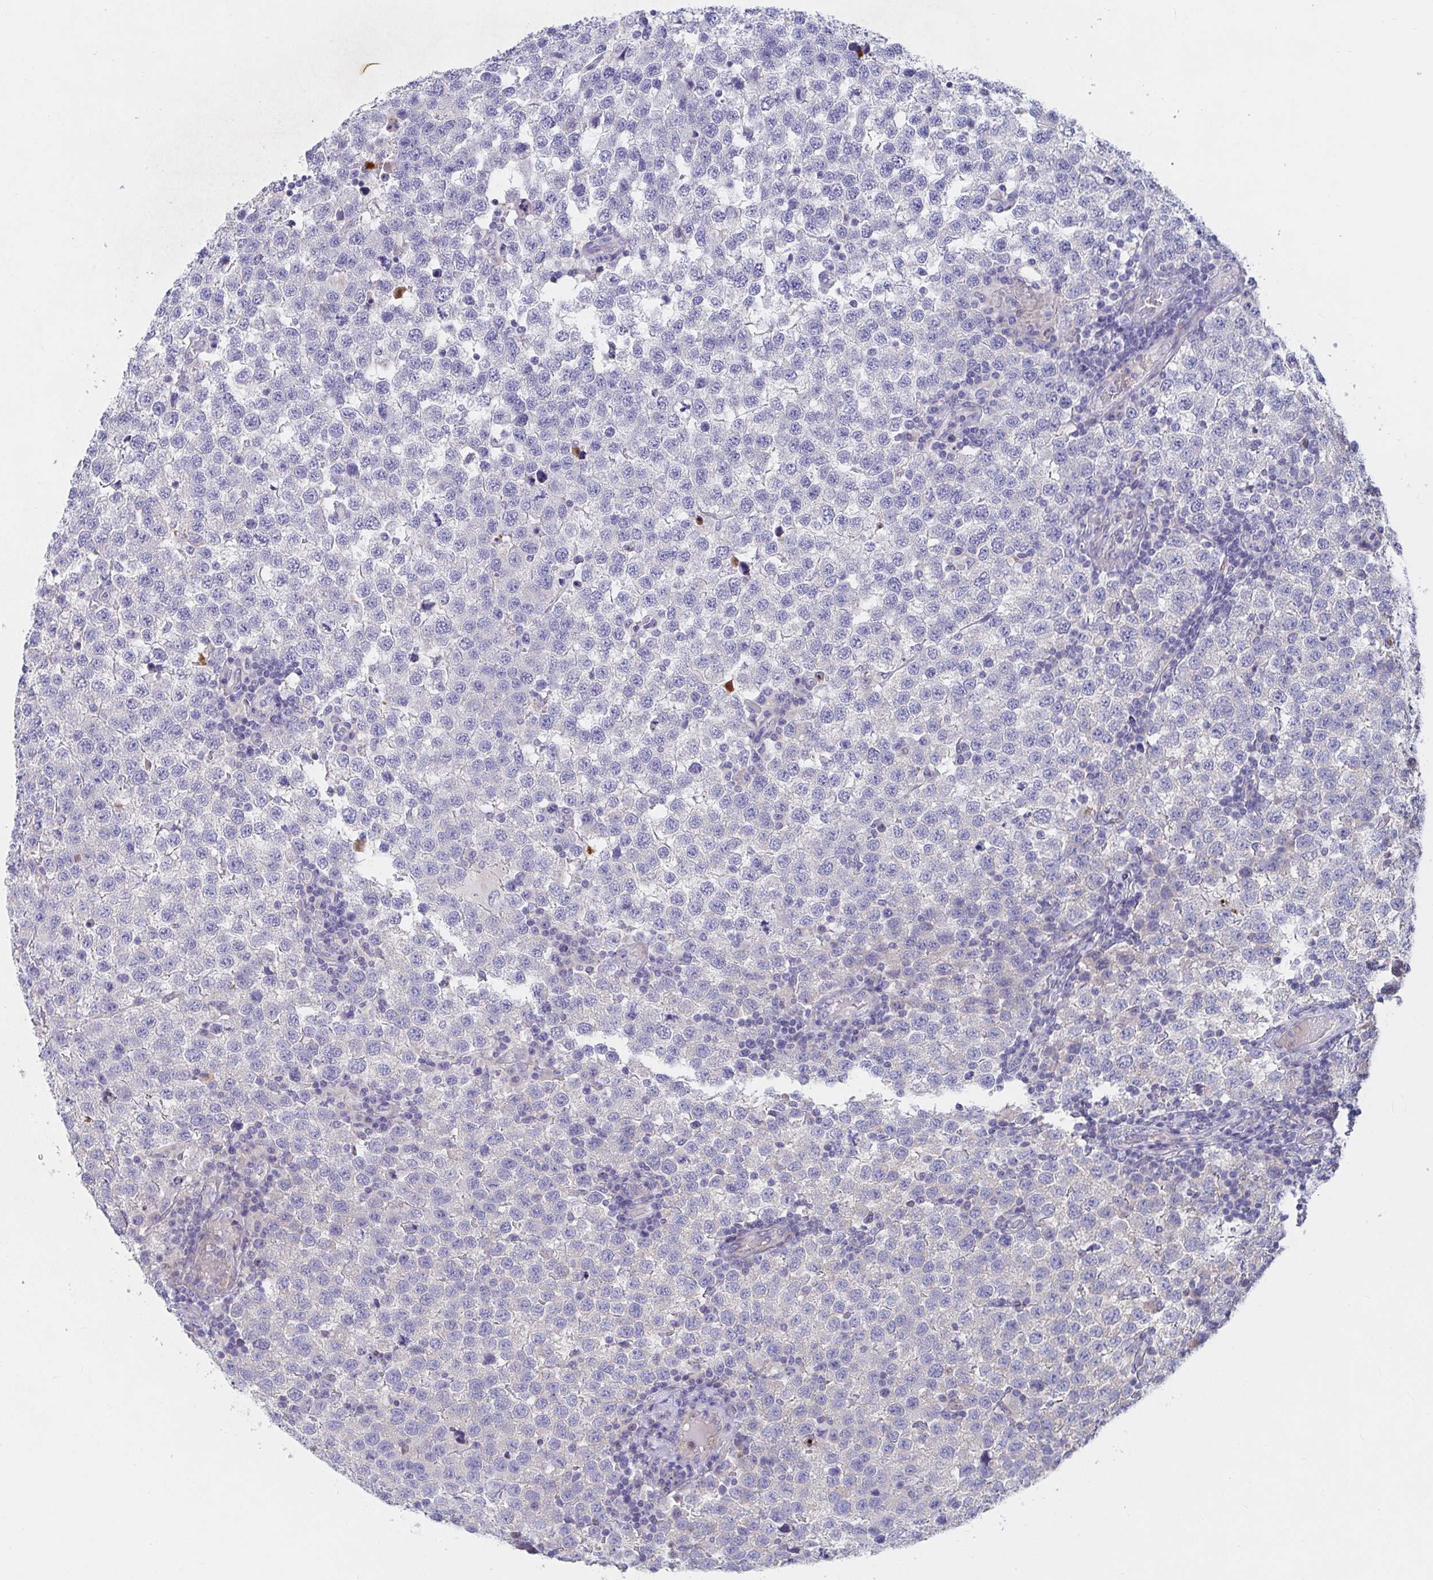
{"staining": {"intensity": "negative", "quantity": "none", "location": "none"}, "tissue": "testis cancer", "cell_type": "Tumor cells", "image_type": "cancer", "snomed": [{"axis": "morphology", "description": "Seminoma, NOS"}, {"axis": "topography", "description": "Testis"}], "caption": "An image of human testis cancer (seminoma) is negative for staining in tumor cells.", "gene": "ZNF561", "patient": {"sex": "male", "age": 34}}